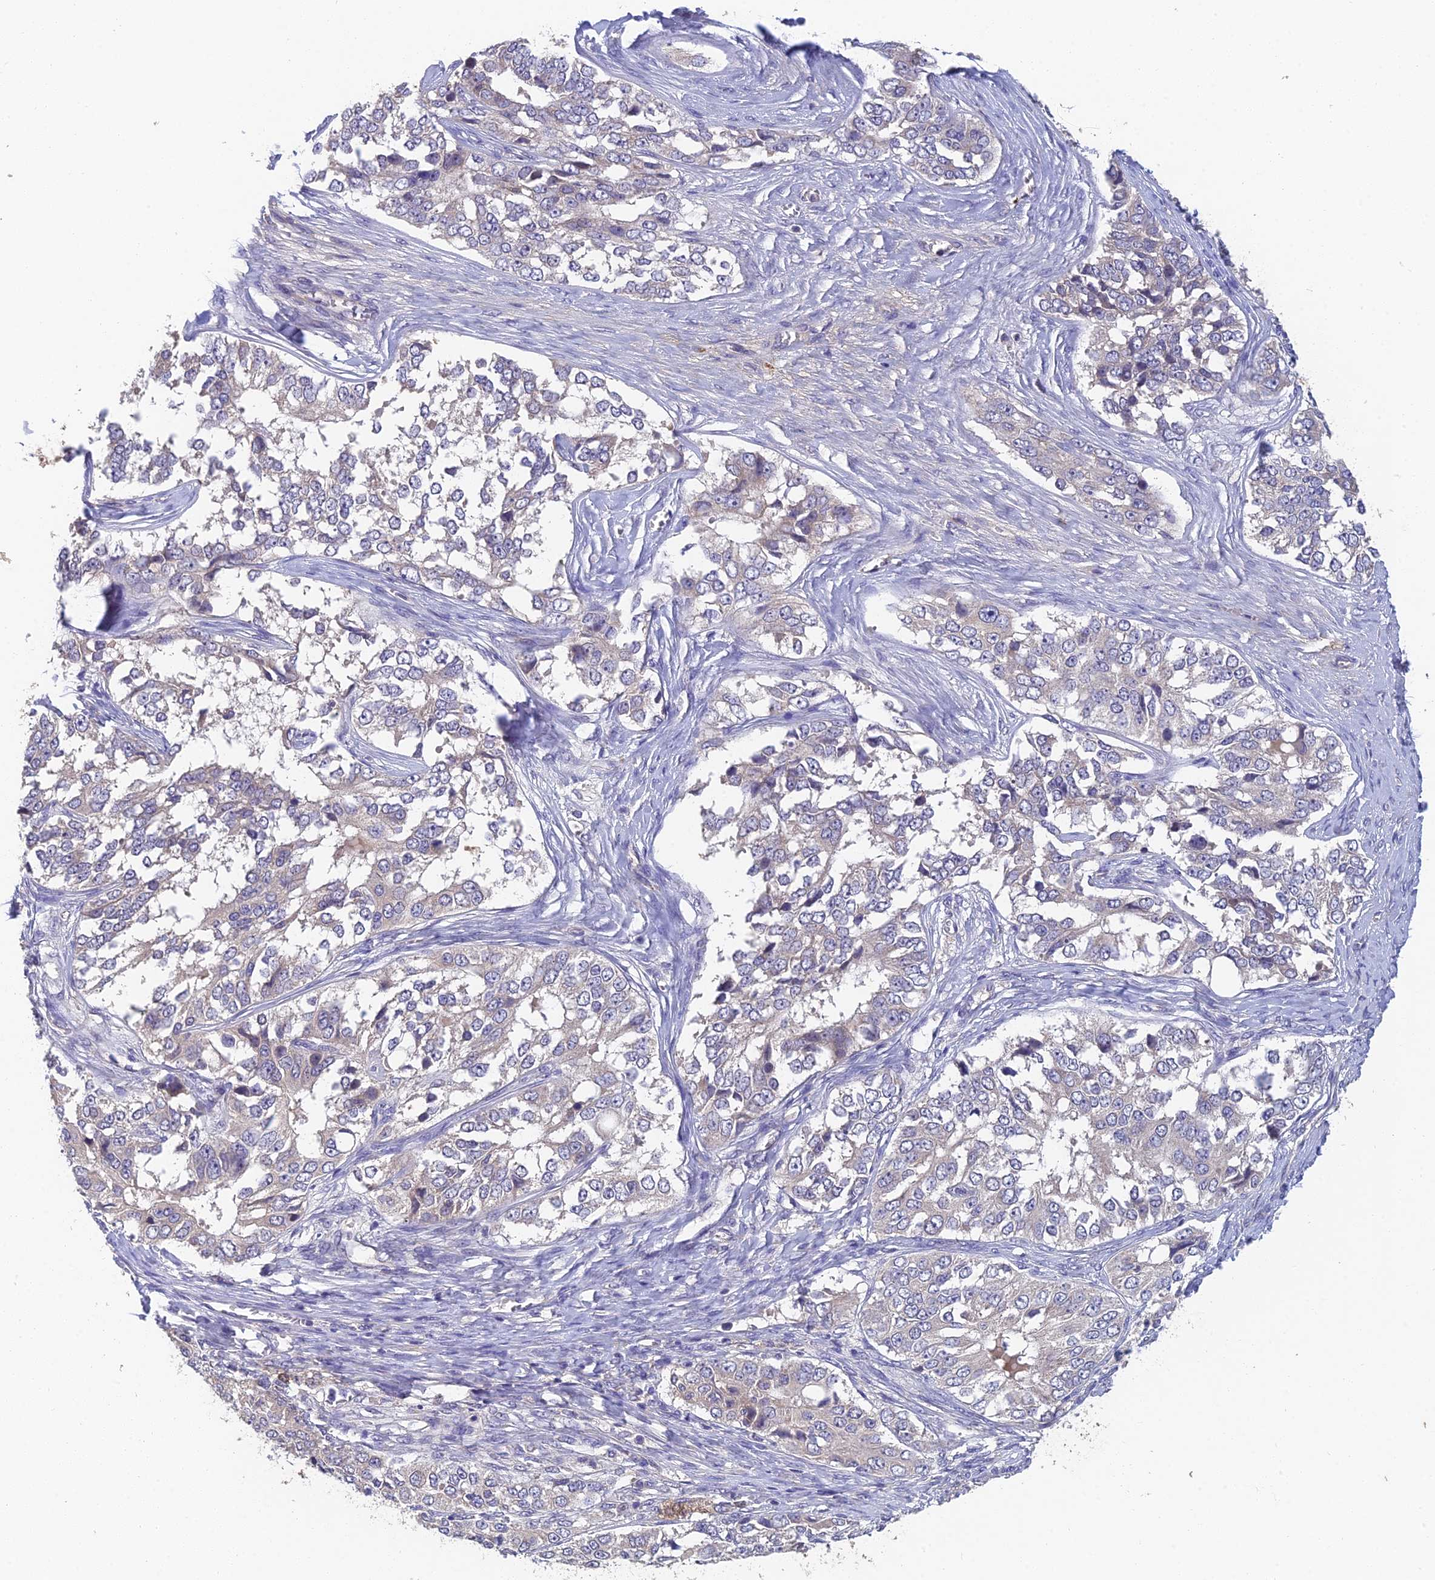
{"staining": {"intensity": "negative", "quantity": "none", "location": "none"}, "tissue": "ovarian cancer", "cell_type": "Tumor cells", "image_type": "cancer", "snomed": [{"axis": "morphology", "description": "Carcinoma, endometroid"}, {"axis": "topography", "description": "Ovary"}], "caption": "Protein analysis of ovarian endometroid carcinoma demonstrates no significant staining in tumor cells.", "gene": "ADAMTS13", "patient": {"sex": "female", "age": 51}}